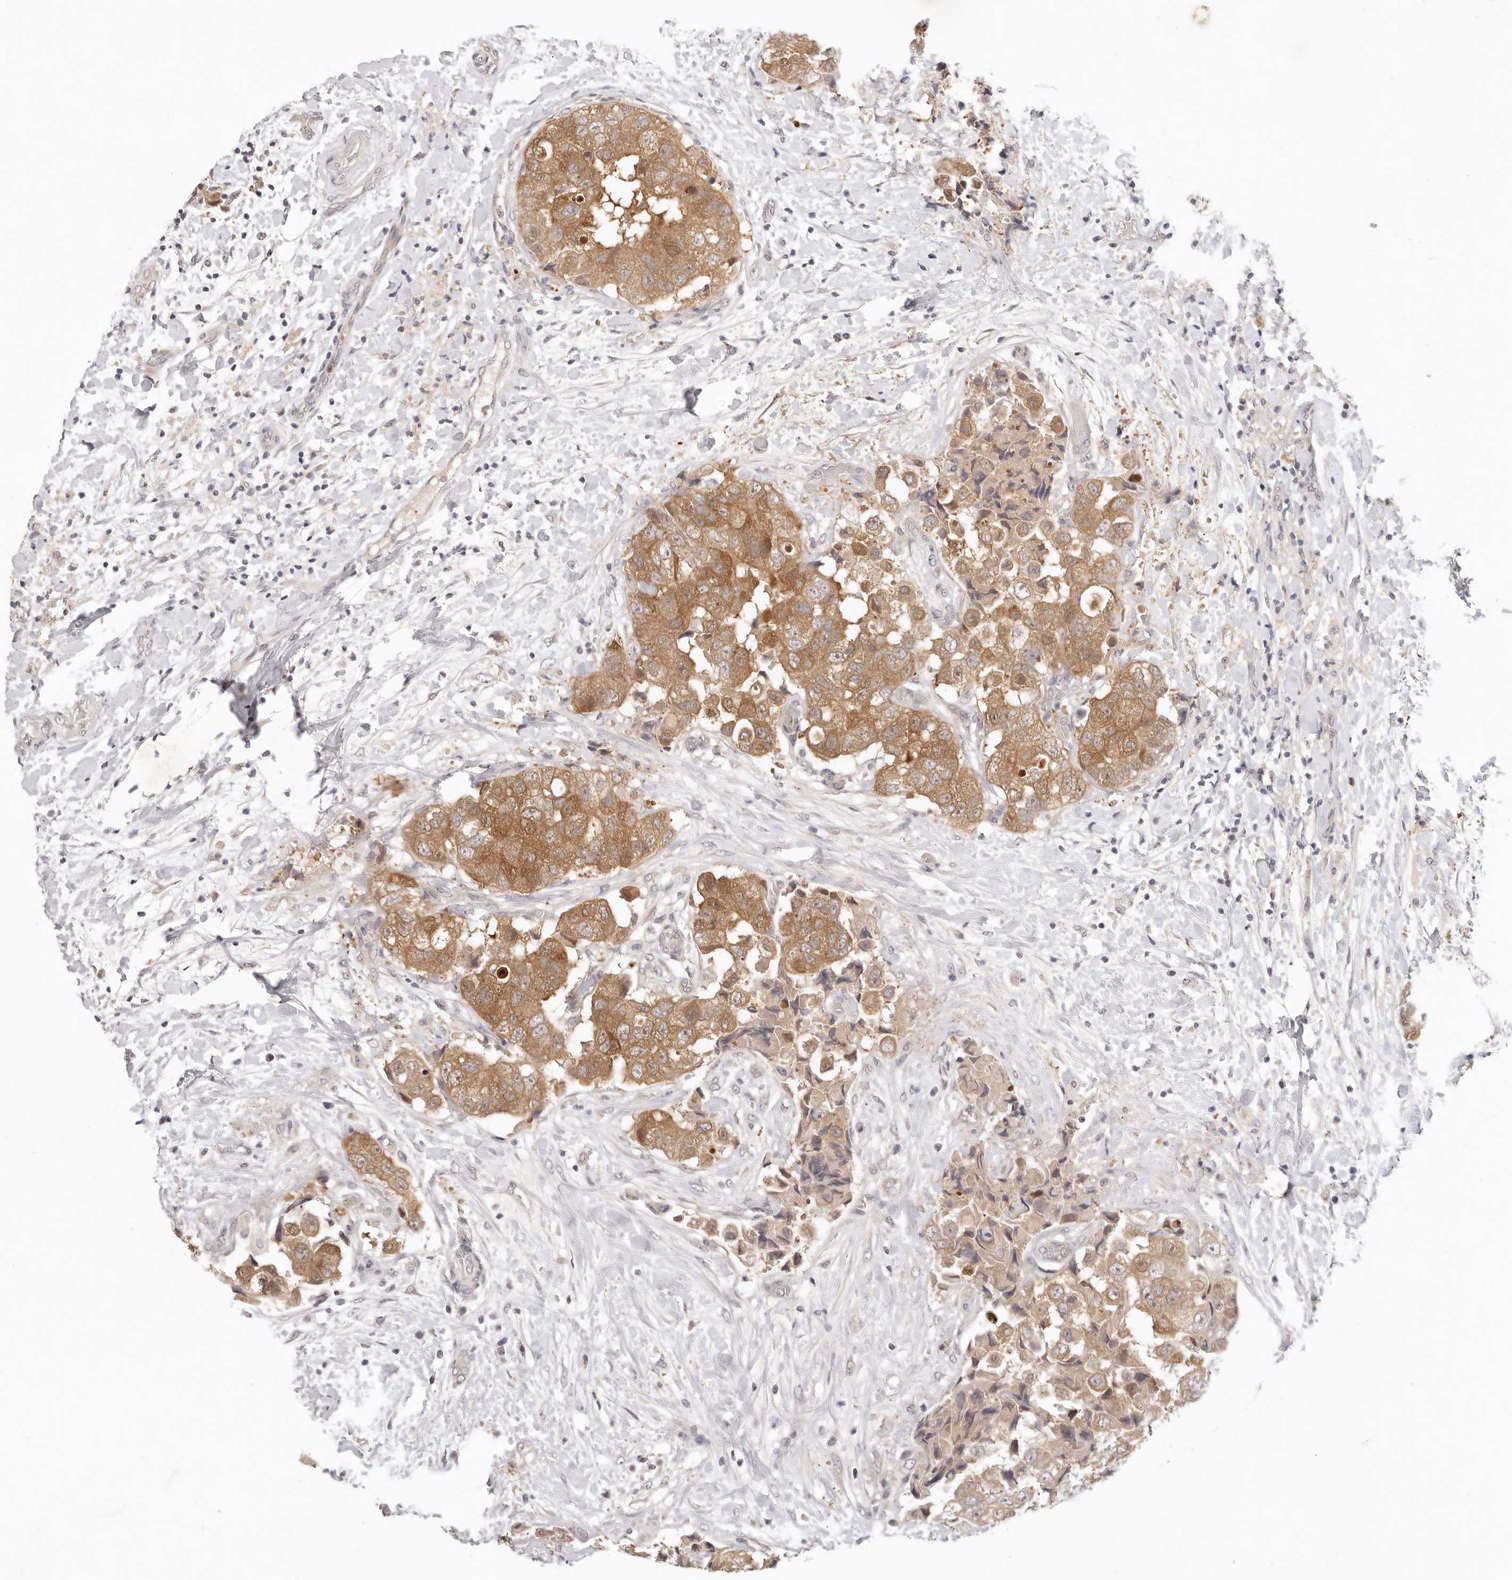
{"staining": {"intensity": "moderate", "quantity": ">75%", "location": "cytoplasmic/membranous"}, "tissue": "breast cancer", "cell_type": "Tumor cells", "image_type": "cancer", "snomed": [{"axis": "morphology", "description": "Normal tissue, NOS"}, {"axis": "morphology", "description": "Duct carcinoma"}, {"axis": "topography", "description": "Breast"}], "caption": "Immunohistochemical staining of breast intraductal carcinoma exhibits medium levels of moderate cytoplasmic/membranous staining in about >75% of tumor cells.", "gene": "GGPS1", "patient": {"sex": "female", "age": 62}}